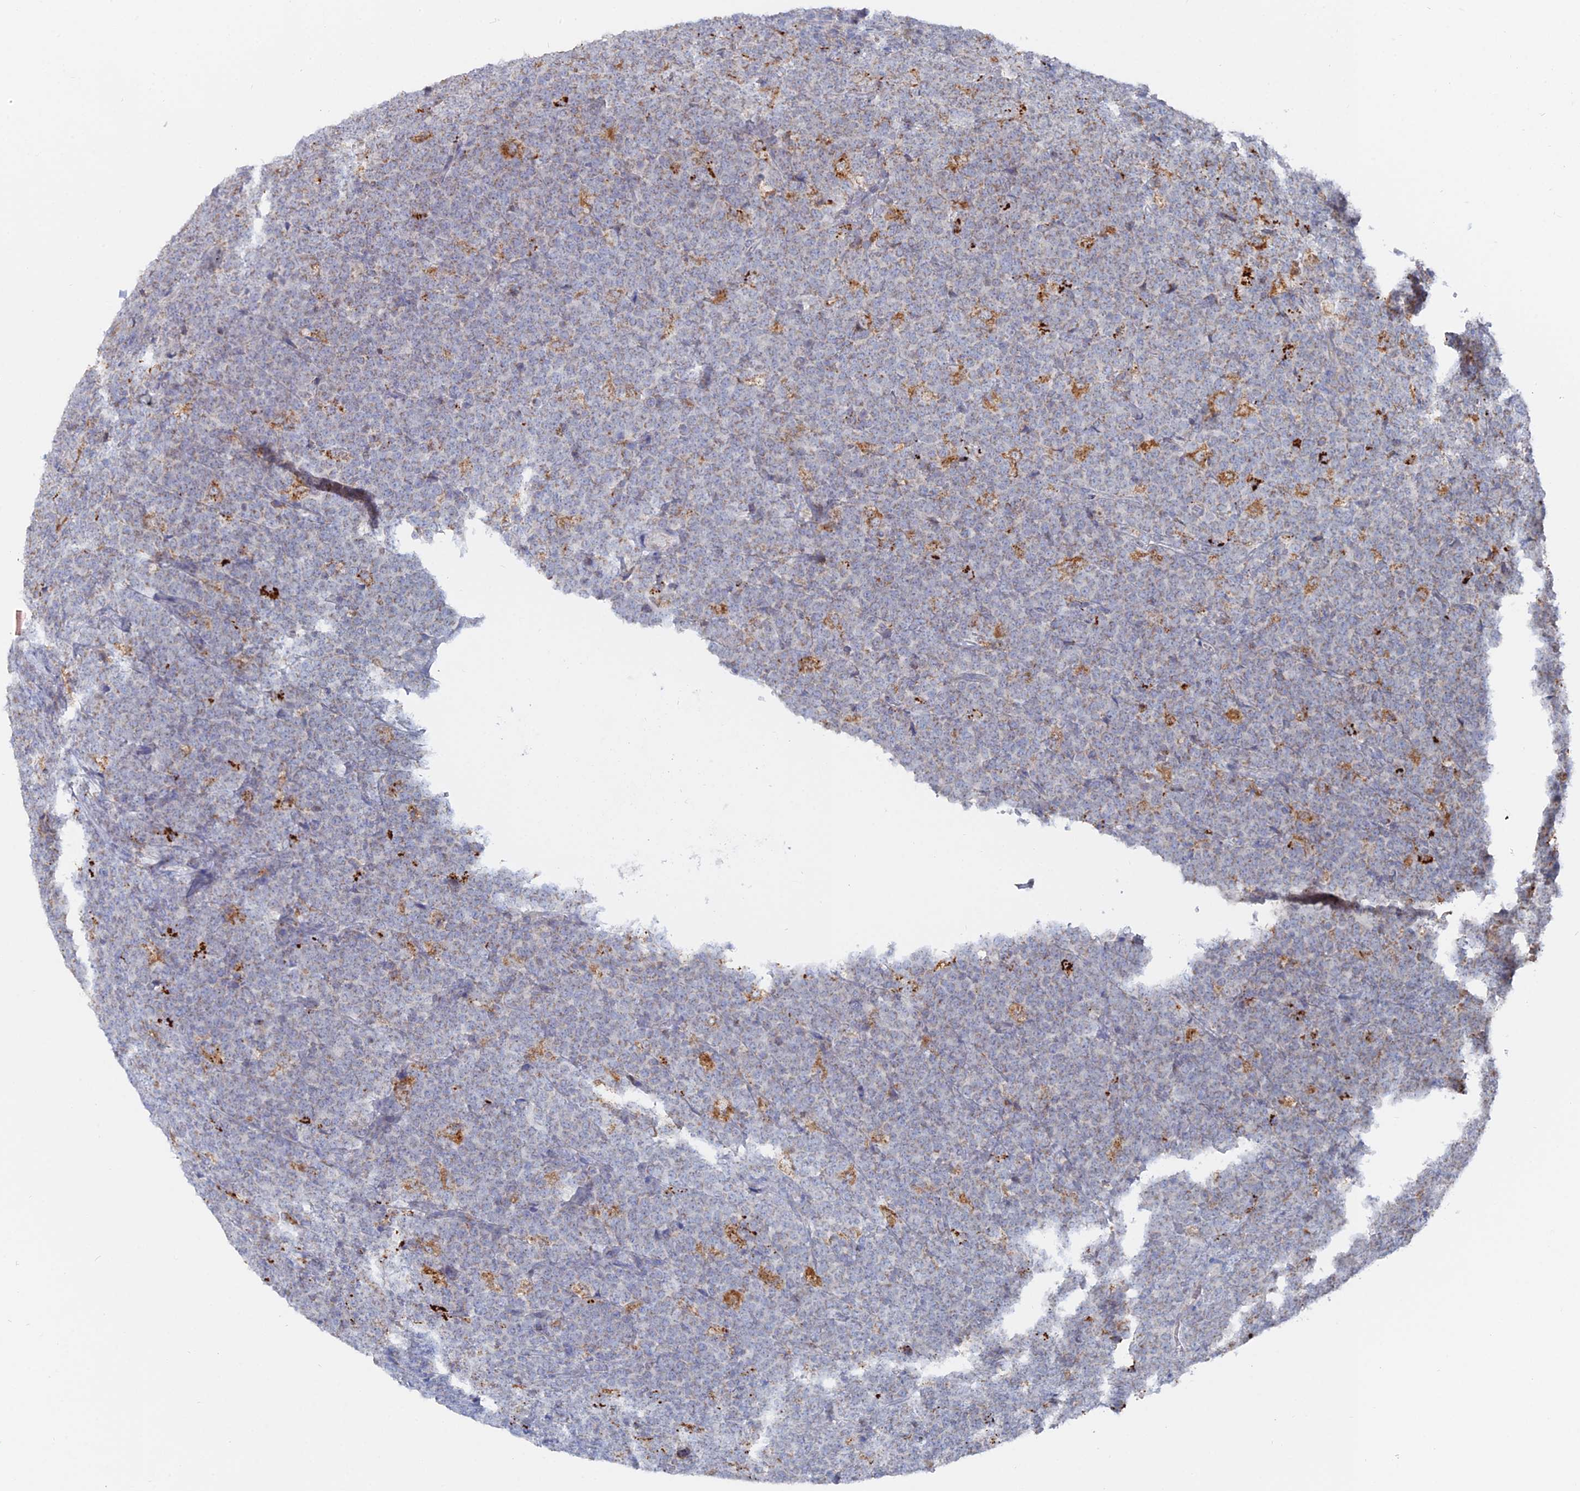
{"staining": {"intensity": "weak", "quantity": "<25%", "location": "cytoplasmic/membranous"}, "tissue": "lymphoma", "cell_type": "Tumor cells", "image_type": "cancer", "snomed": [{"axis": "morphology", "description": "Malignant lymphoma, non-Hodgkin's type, High grade"}, {"axis": "topography", "description": "Small intestine"}], "caption": "Micrograph shows no significant protein positivity in tumor cells of lymphoma.", "gene": "MPC1", "patient": {"sex": "male", "age": 8}}